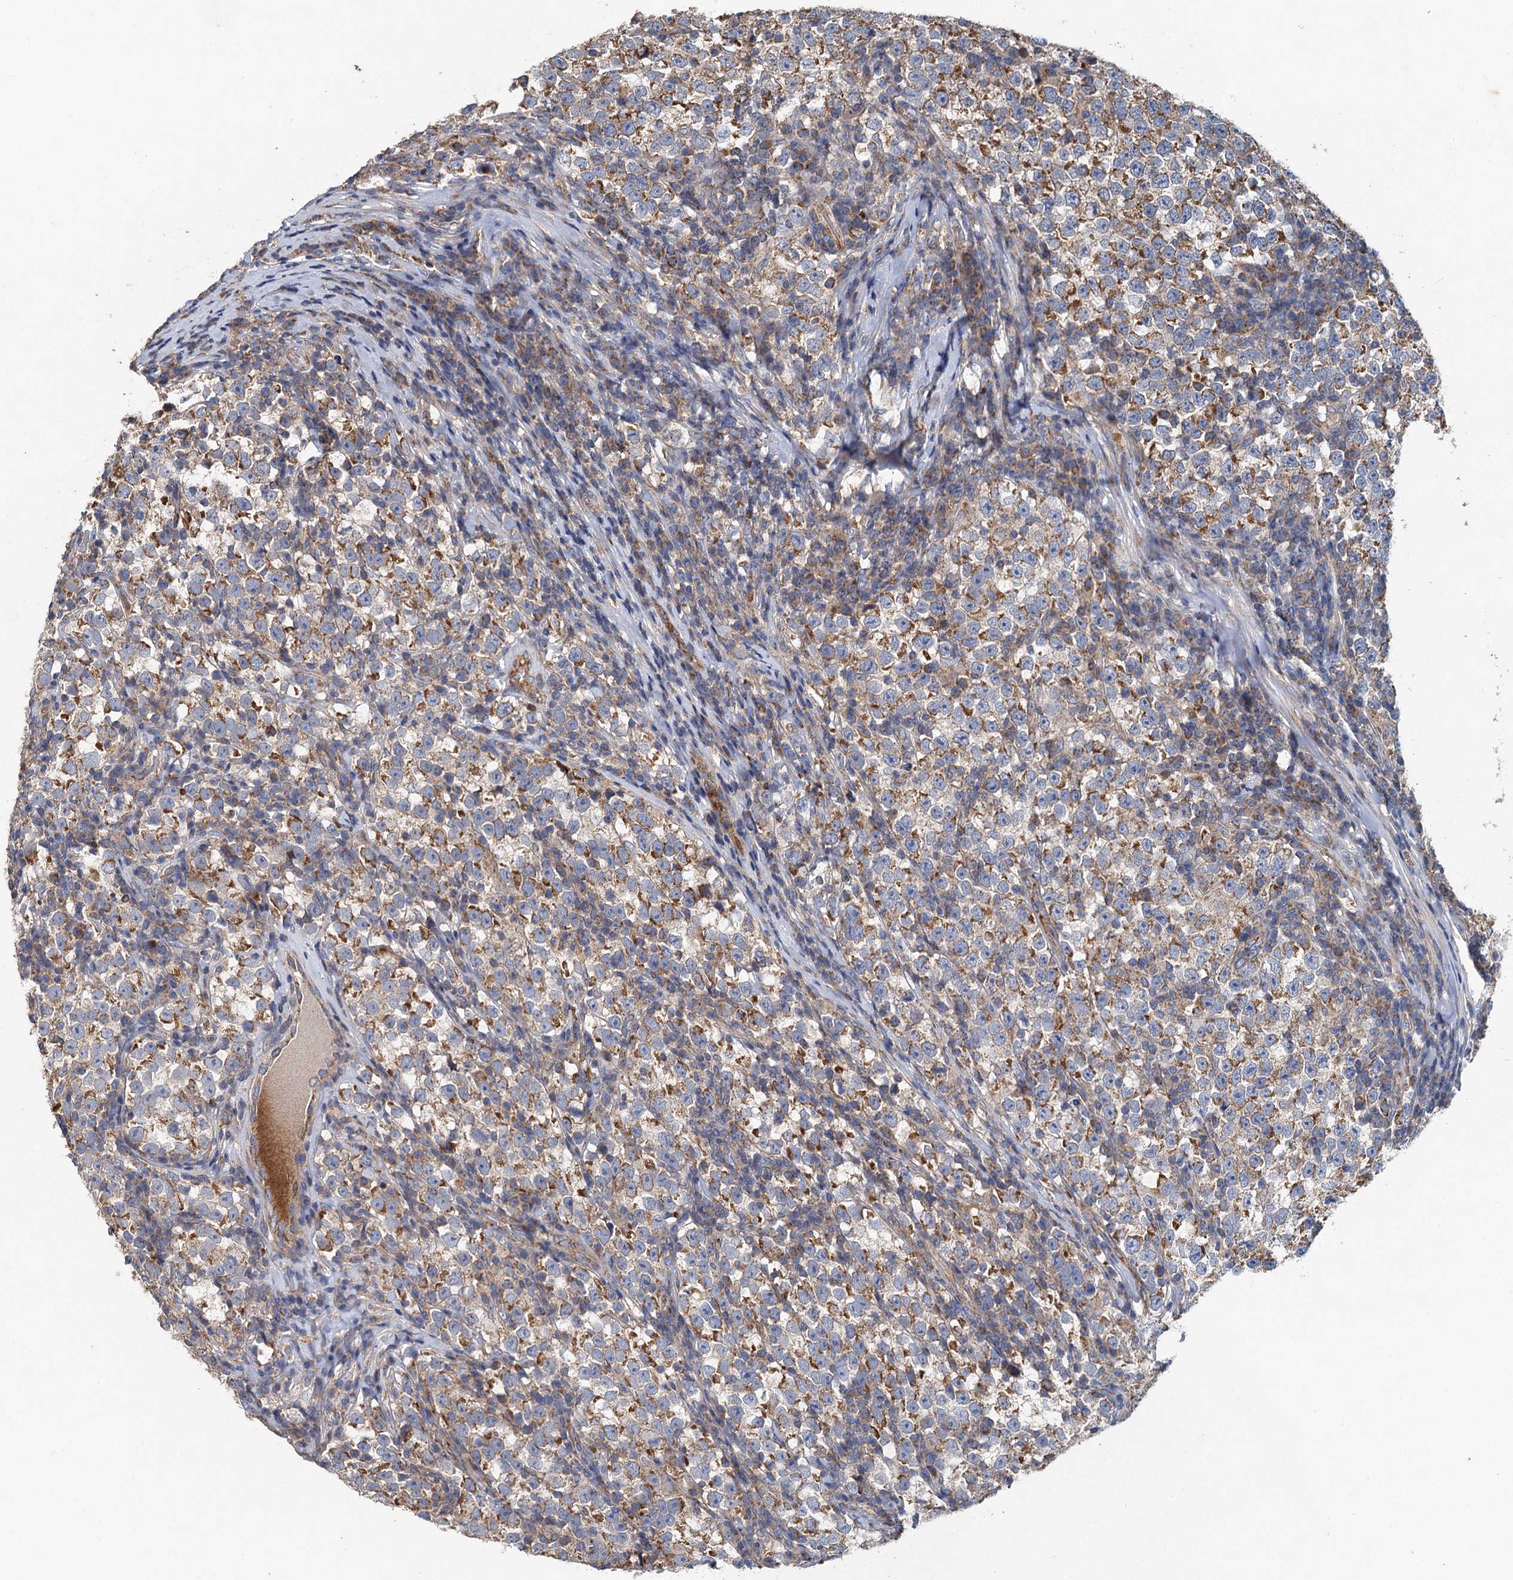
{"staining": {"intensity": "moderate", "quantity": ">75%", "location": "cytoplasmic/membranous"}, "tissue": "testis cancer", "cell_type": "Tumor cells", "image_type": "cancer", "snomed": [{"axis": "morphology", "description": "Normal tissue, NOS"}, {"axis": "morphology", "description": "Seminoma, NOS"}, {"axis": "topography", "description": "Testis"}], "caption": "A photomicrograph of testis seminoma stained for a protein reveals moderate cytoplasmic/membranous brown staining in tumor cells.", "gene": "BCS1L", "patient": {"sex": "male", "age": 43}}